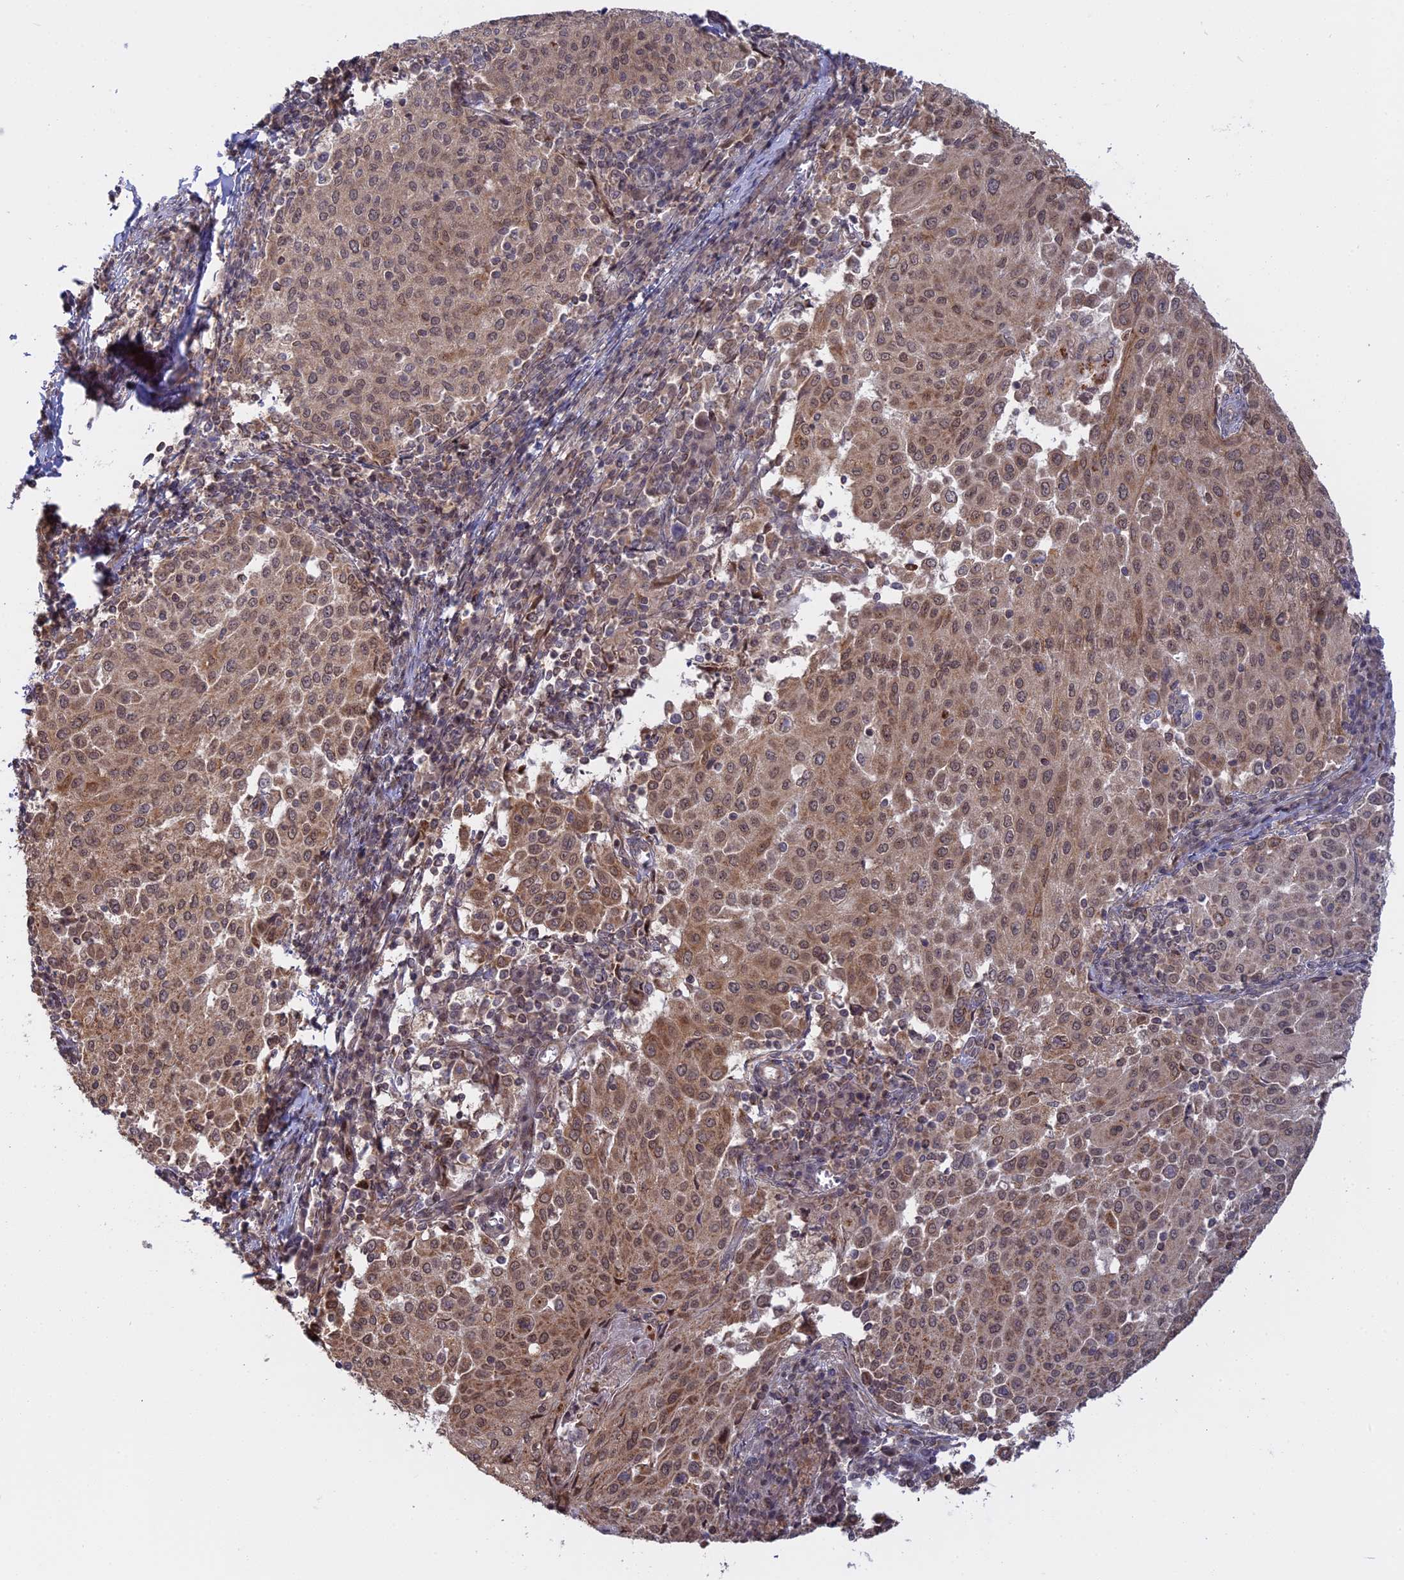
{"staining": {"intensity": "moderate", "quantity": ">75%", "location": "cytoplasmic/membranous,nuclear"}, "tissue": "cervical cancer", "cell_type": "Tumor cells", "image_type": "cancer", "snomed": [{"axis": "morphology", "description": "Squamous cell carcinoma, NOS"}, {"axis": "topography", "description": "Cervix"}], "caption": "Moderate cytoplasmic/membranous and nuclear expression for a protein is seen in approximately >75% of tumor cells of cervical cancer using IHC.", "gene": "GSKIP", "patient": {"sex": "female", "age": 46}}